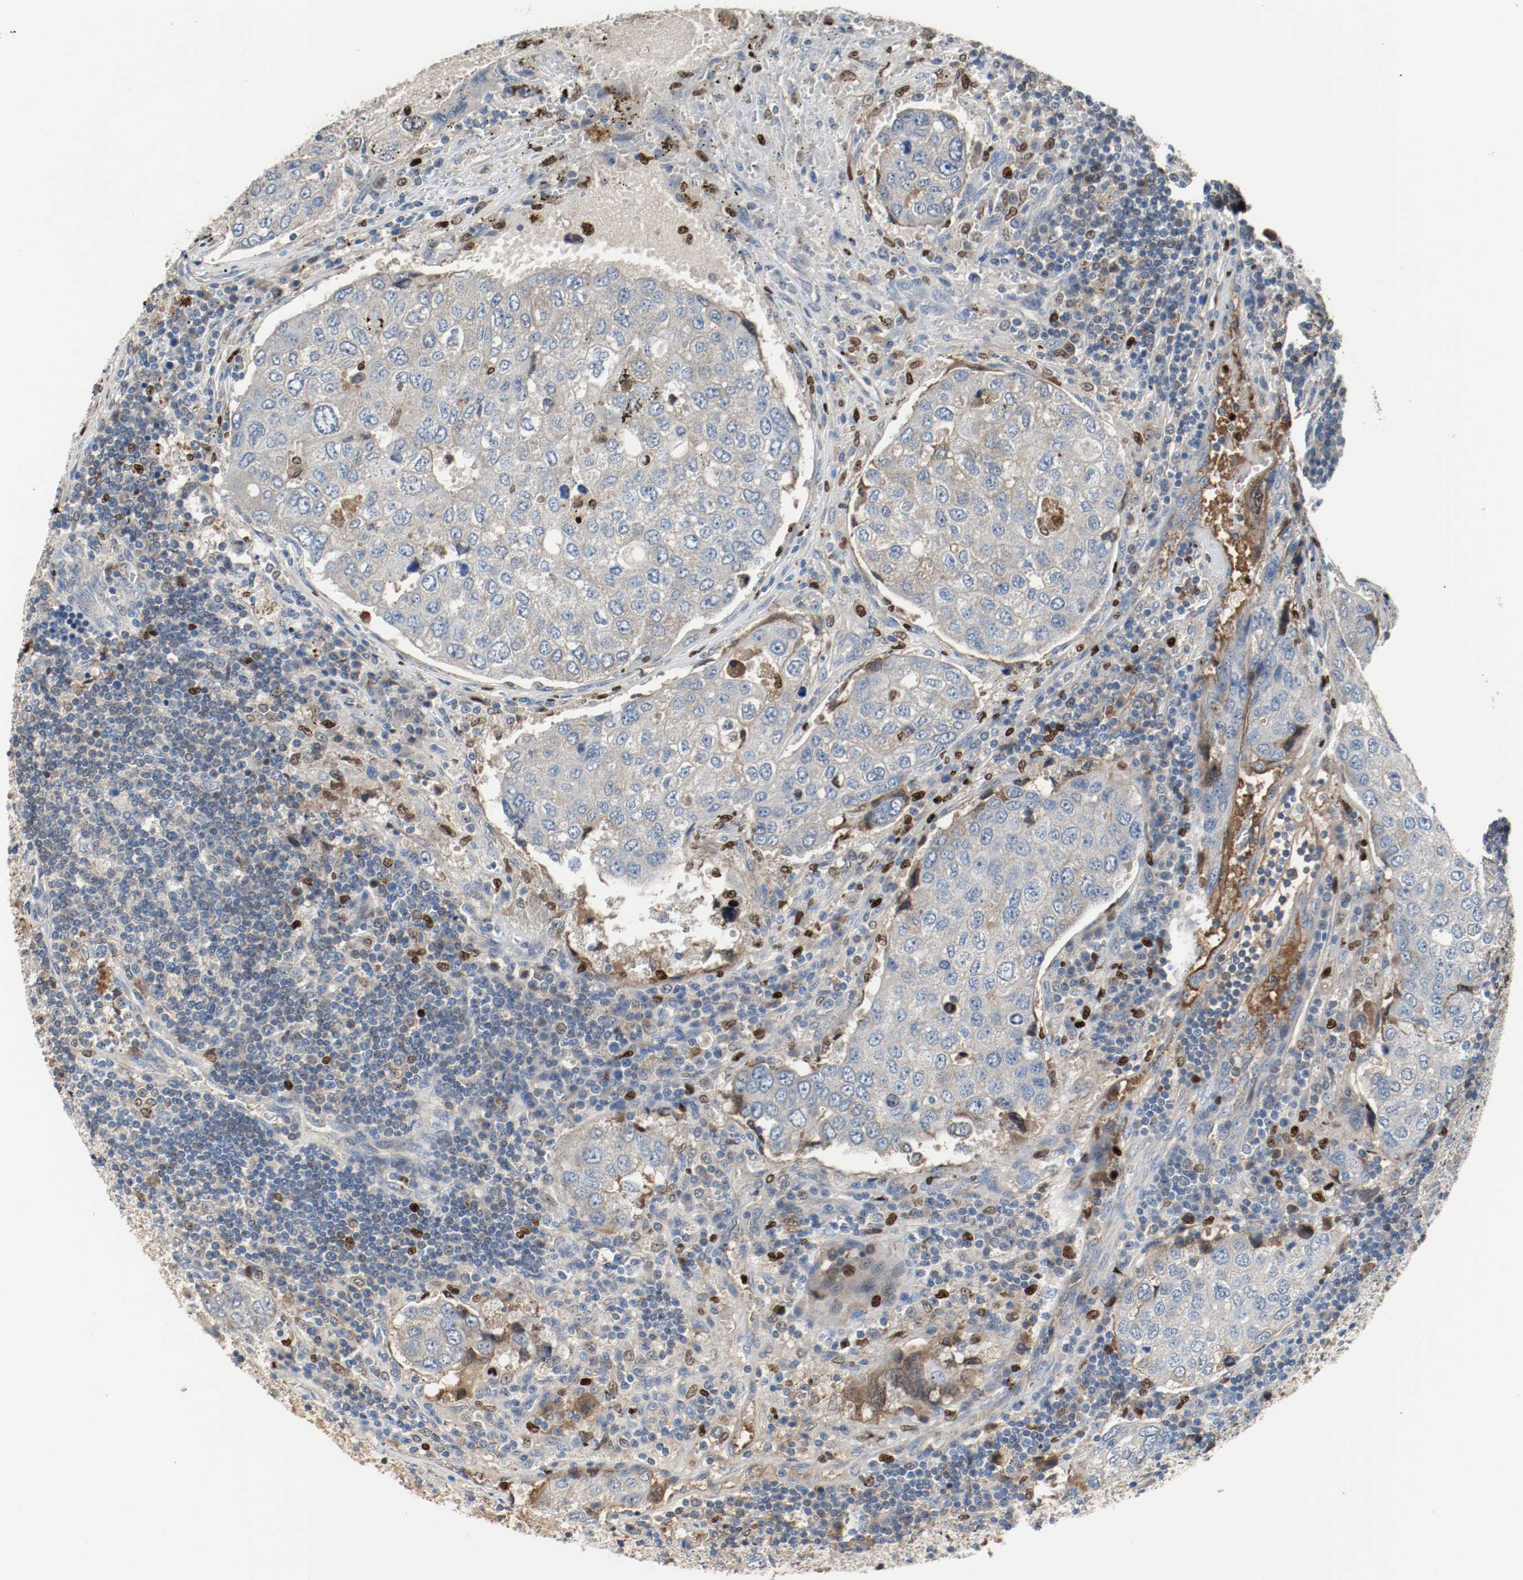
{"staining": {"intensity": "negative", "quantity": "none", "location": "none"}, "tissue": "urothelial cancer", "cell_type": "Tumor cells", "image_type": "cancer", "snomed": [{"axis": "morphology", "description": "Urothelial carcinoma, High grade"}, {"axis": "topography", "description": "Lymph node"}, {"axis": "topography", "description": "Urinary bladder"}], "caption": "There is no significant staining in tumor cells of urothelial cancer.", "gene": "BLK", "patient": {"sex": "male", "age": 51}}